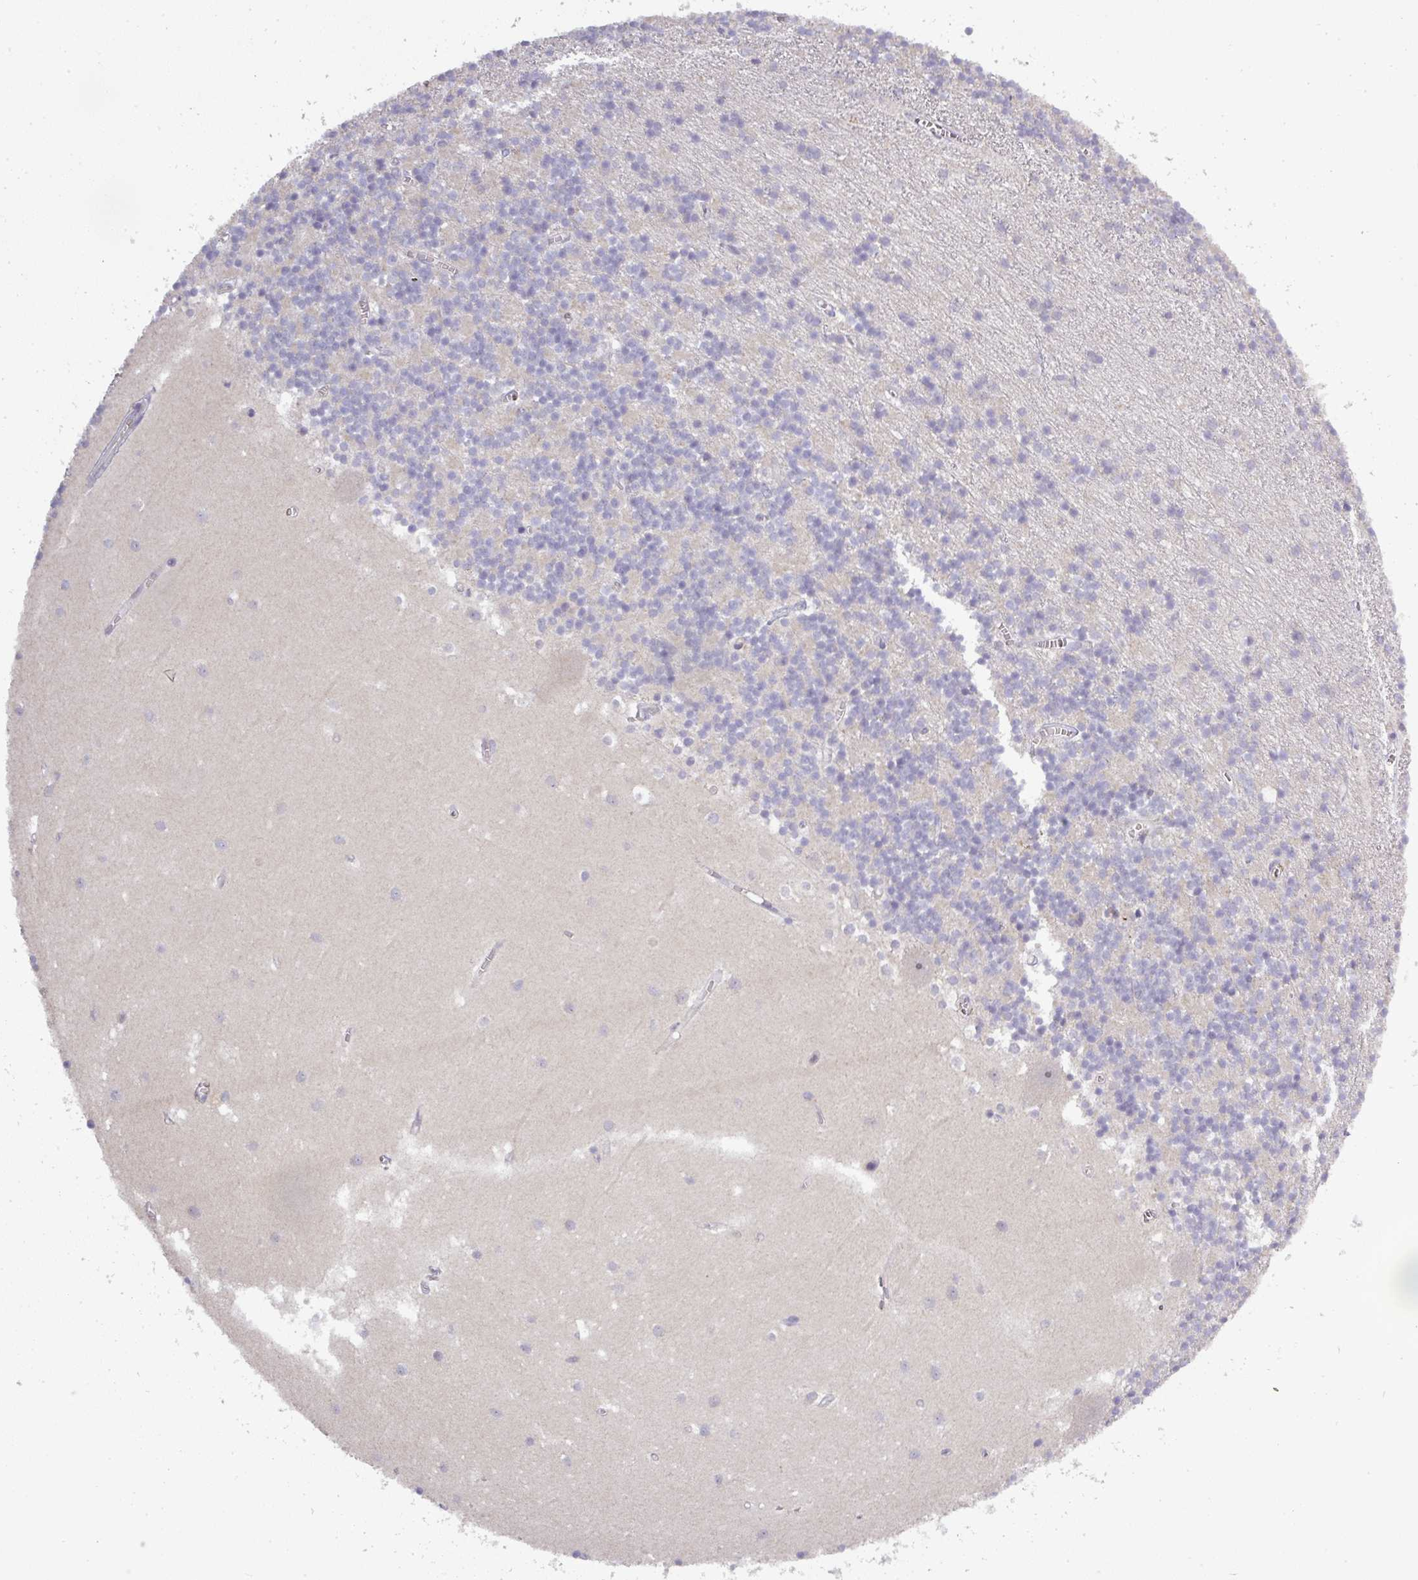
{"staining": {"intensity": "negative", "quantity": "none", "location": "none"}, "tissue": "cerebellum", "cell_type": "Cells in granular layer", "image_type": "normal", "snomed": [{"axis": "morphology", "description": "Normal tissue, NOS"}, {"axis": "topography", "description": "Cerebellum"}], "caption": "The immunohistochemistry (IHC) histopathology image has no significant staining in cells in granular layer of cerebellum. (Stains: DAB (3,3'-diaminobenzidine) immunohistochemistry with hematoxylin counter stain, Microscopy: brightfield microscopy at high magnification).", "gene": "NIN", "patient": {"sex": "male", "age": 54}}